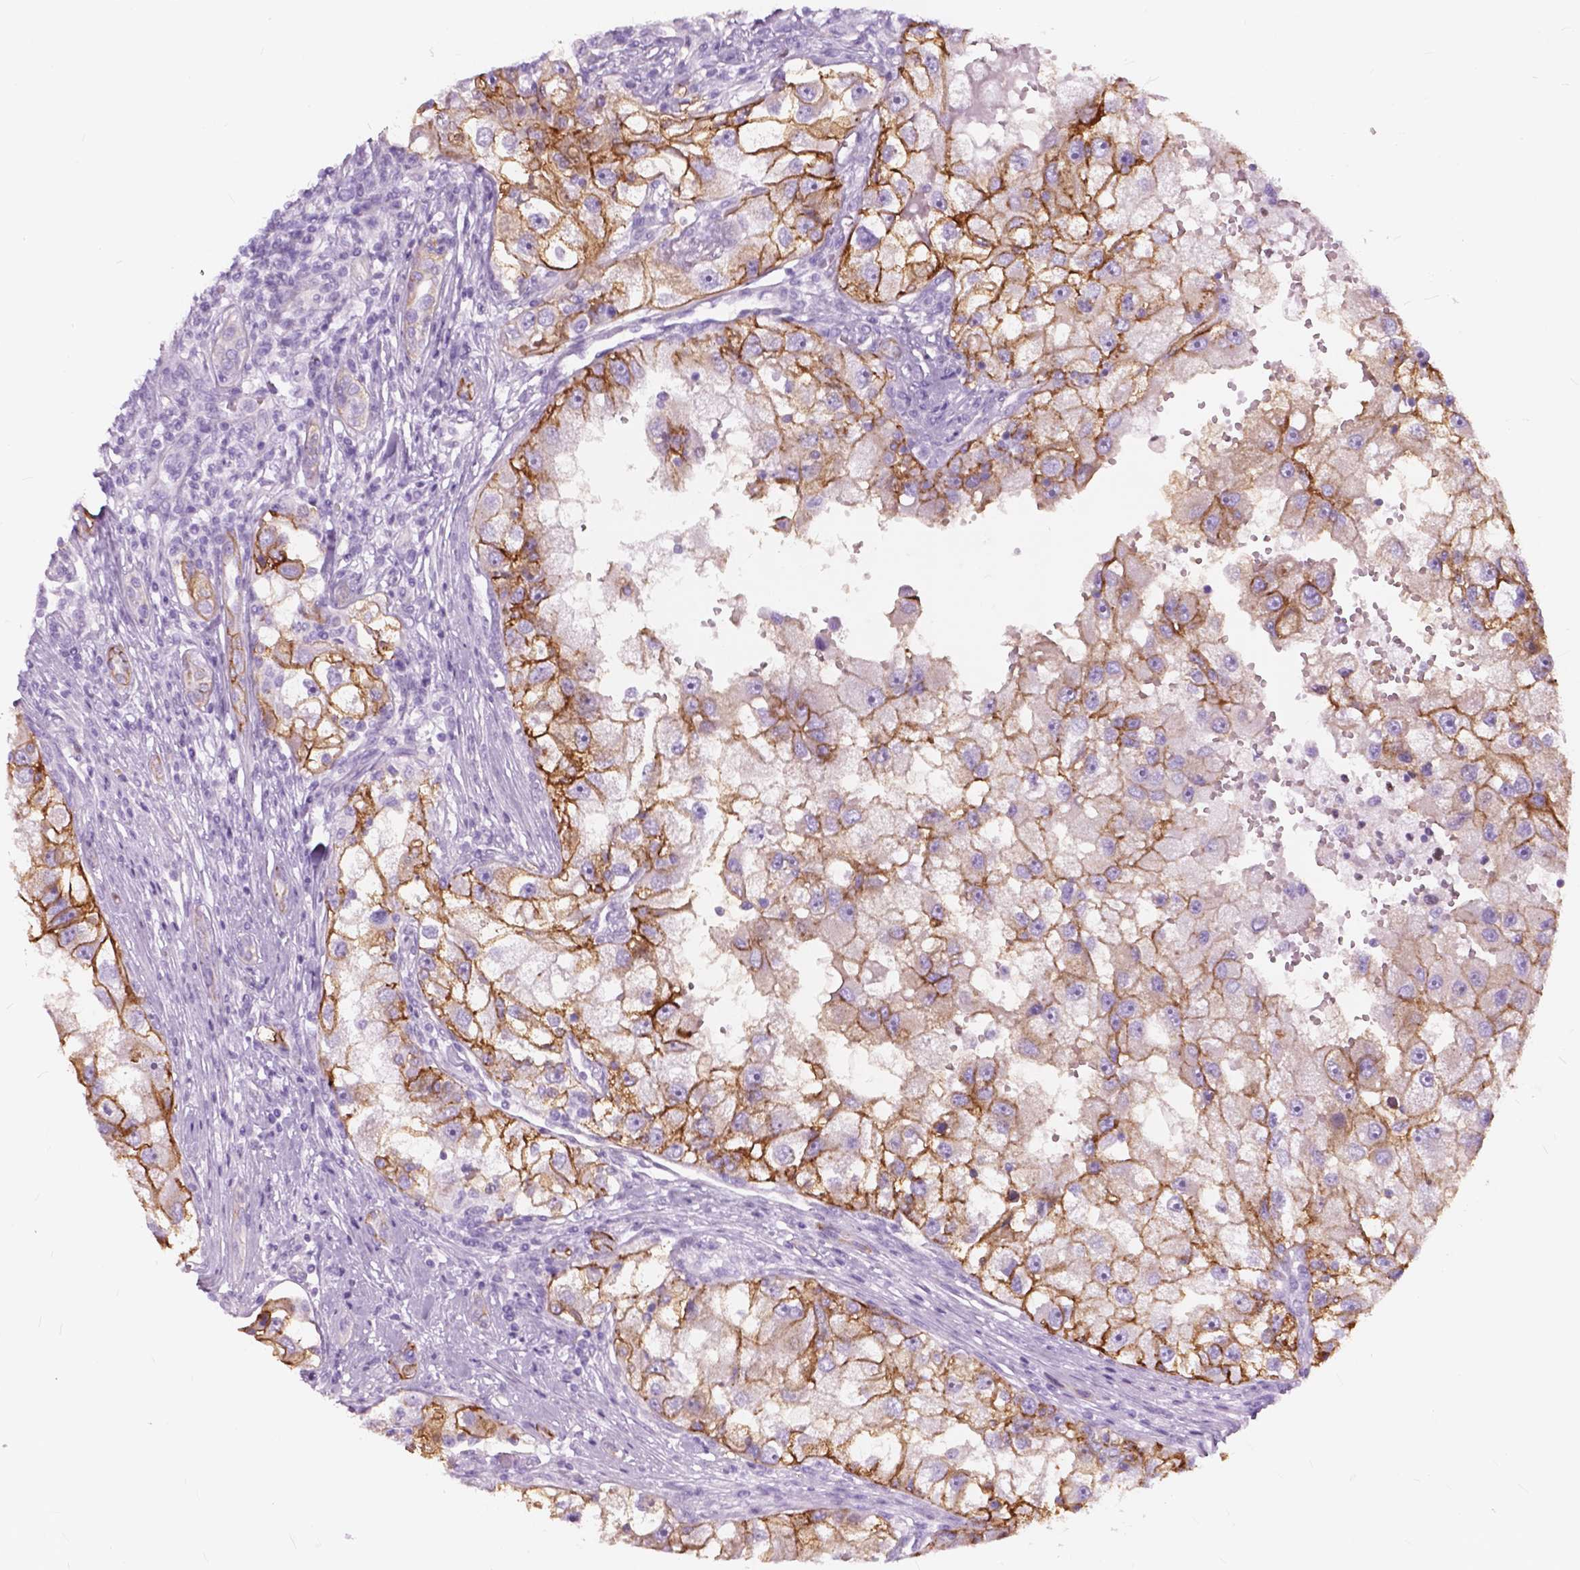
{"staining": {"intensity": "moderate", "quantity": "25%-75%", "location": "cytoplasmic/membranous"}, "tissue": "renal cancer", "cell_type": "Tumor cells", "image_type": "cancer", "snomed": [{"axis": "morphology", "description": "Adenocarcinoma, NOS"}, {"axis": "topography", "description": "Kidney"}], "caption": "Immunohistochemical staining of human adenocarcinoma (renal) exhibits medium levels of moderate cytoplasmic/membranous expression in about 25%-75% of tumor cells. Nuclei are stained in blue.", "gene": "FXYD2", "patient": {"sex": "male", "age": 63}}